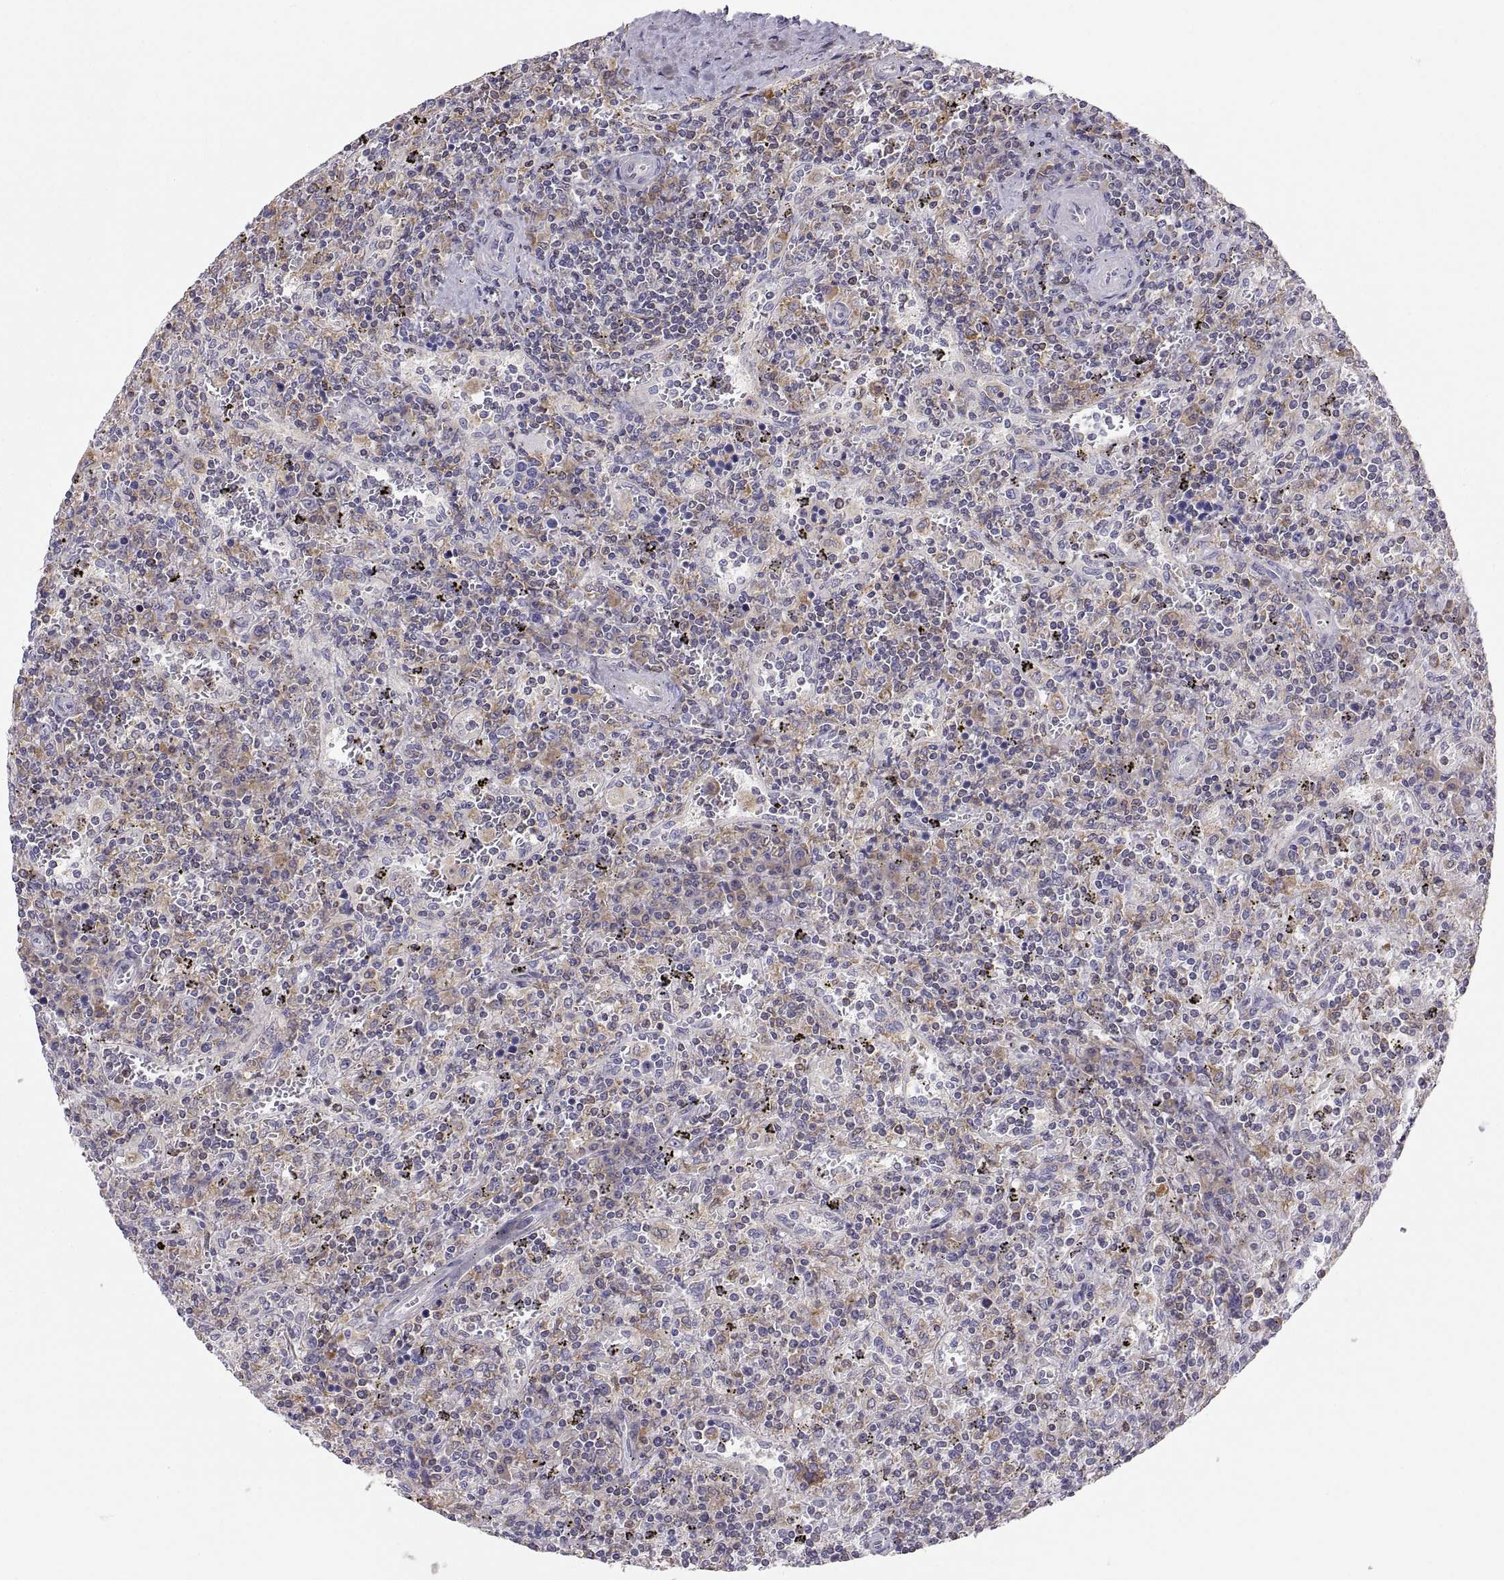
{"staining": {"intensity": "weak", "quantity": "<25%", "location": "cytoplasmic/membranous"}, "tissue": "lymphoma", "cell_type": "Tumor cells", "image_type": "cancer", "snomed": [{"axis": "morphology", "description": "Malignant lymphoma, non-Hodgkin's type, Low grade"}, {"axis": "topography", "description": "Spleen"}], "caption": "Immunohistochemical staining of human low-grade malignant lymphoma, non-Hodgkin's type demonstrates no significant staining in tumor cells. (DAB IHC visualized using brightfield microscopy, high magnification).", "gene": "ERO1A", "patient": {"sex": "male", "age": 62}}